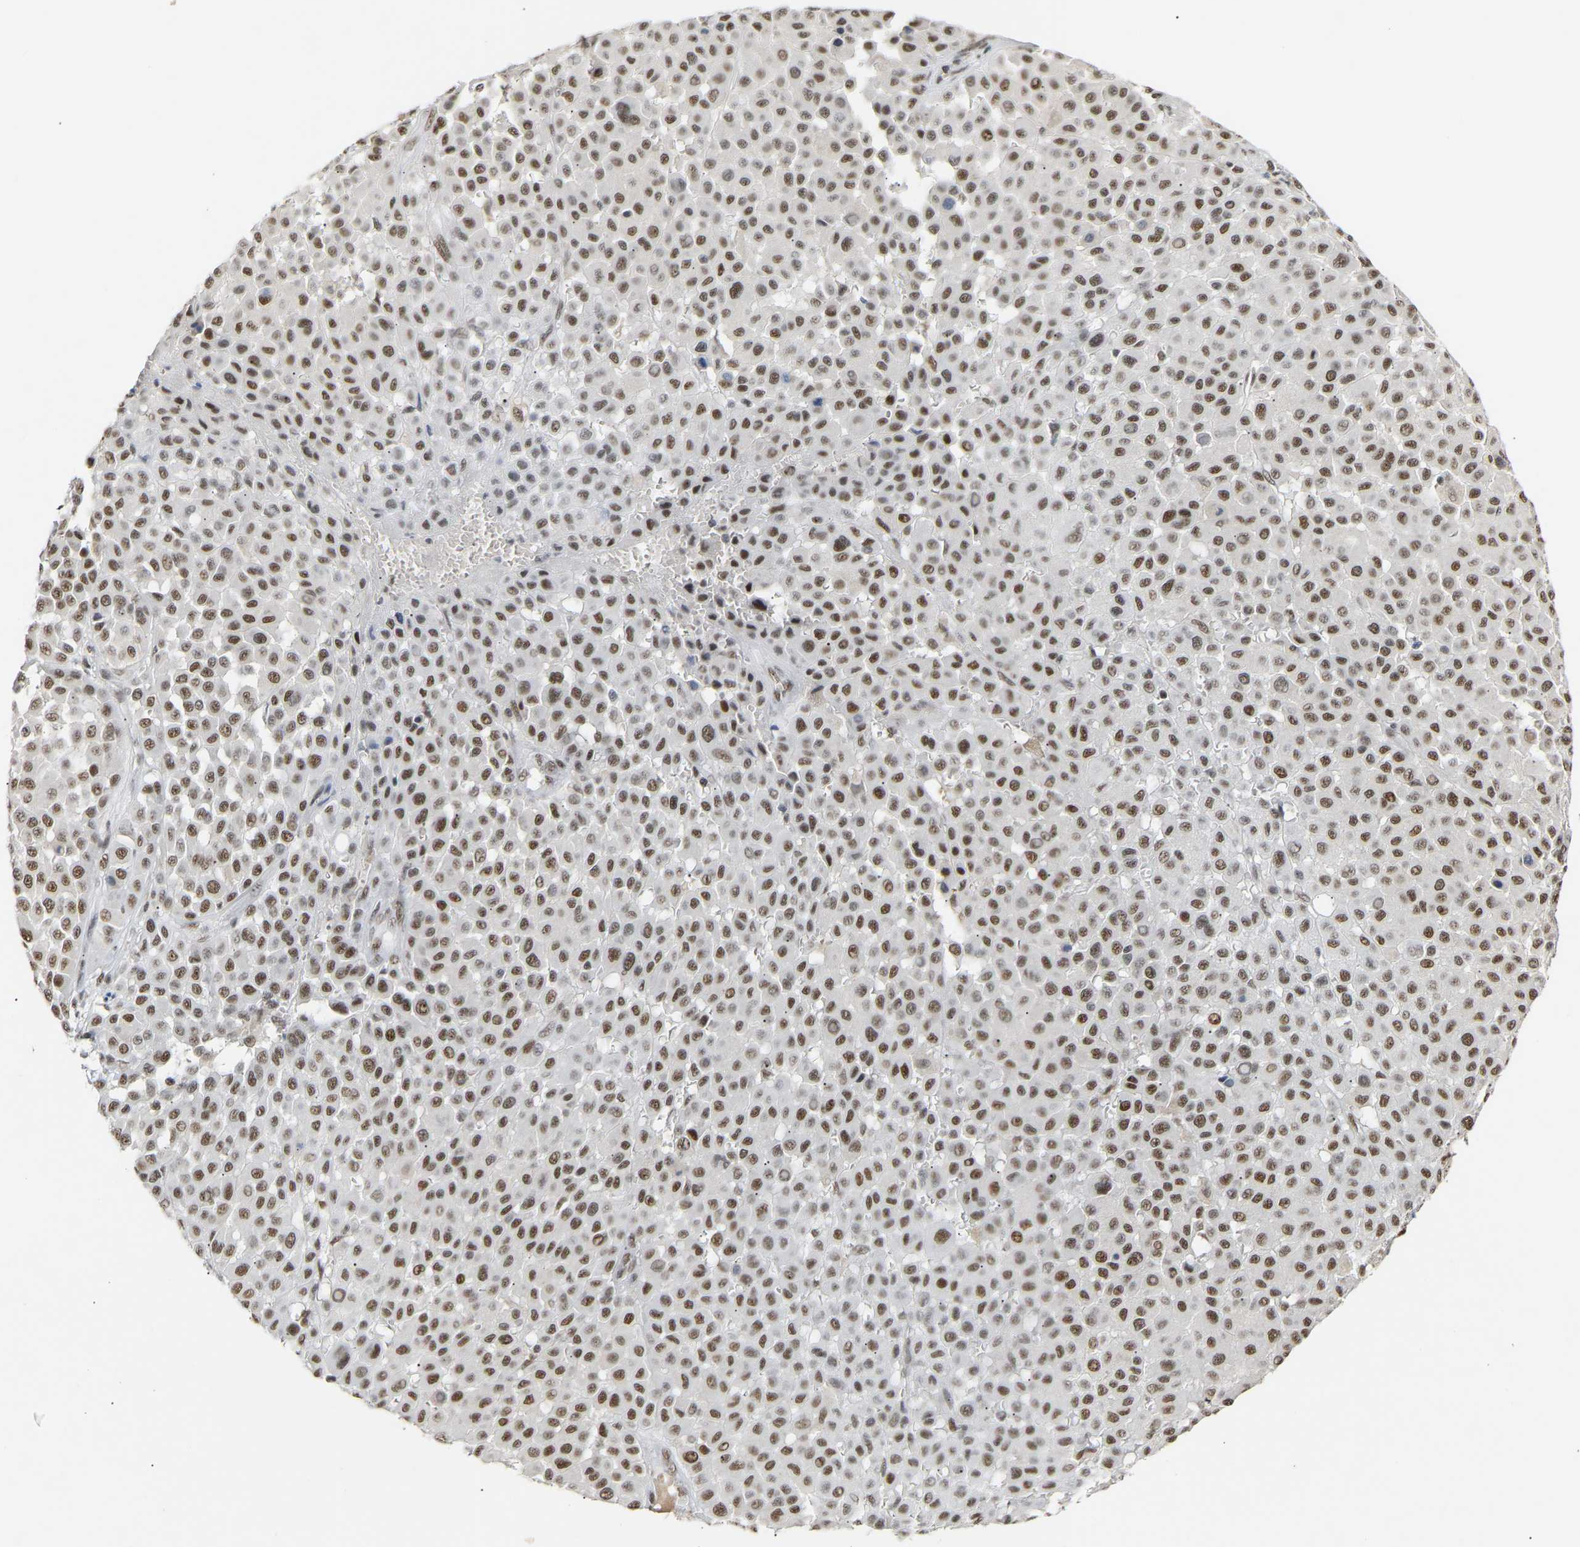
{"staining": {"intensity": "moderate", "quantity": ">75%", "location": "nuclear"}, "tissue": "melanoma", "cell_type": "Tumor cells", "image_type": "cancer", "snomed": [{"axis": "morphology", "description": "Malignant melanoma, Metastatic site"}, {"axis": "topography", "description": "Soft tissue"}], "caption": "Protein staining exhibits moderate nuclear expression in approximately >75% of tumor cells in malignant melanoma (metastatic site). (DAB IHC with brightfield microscopy, high magnification).", "gene": "NELFB", "patient": {"sex": "male", "age": 41}}